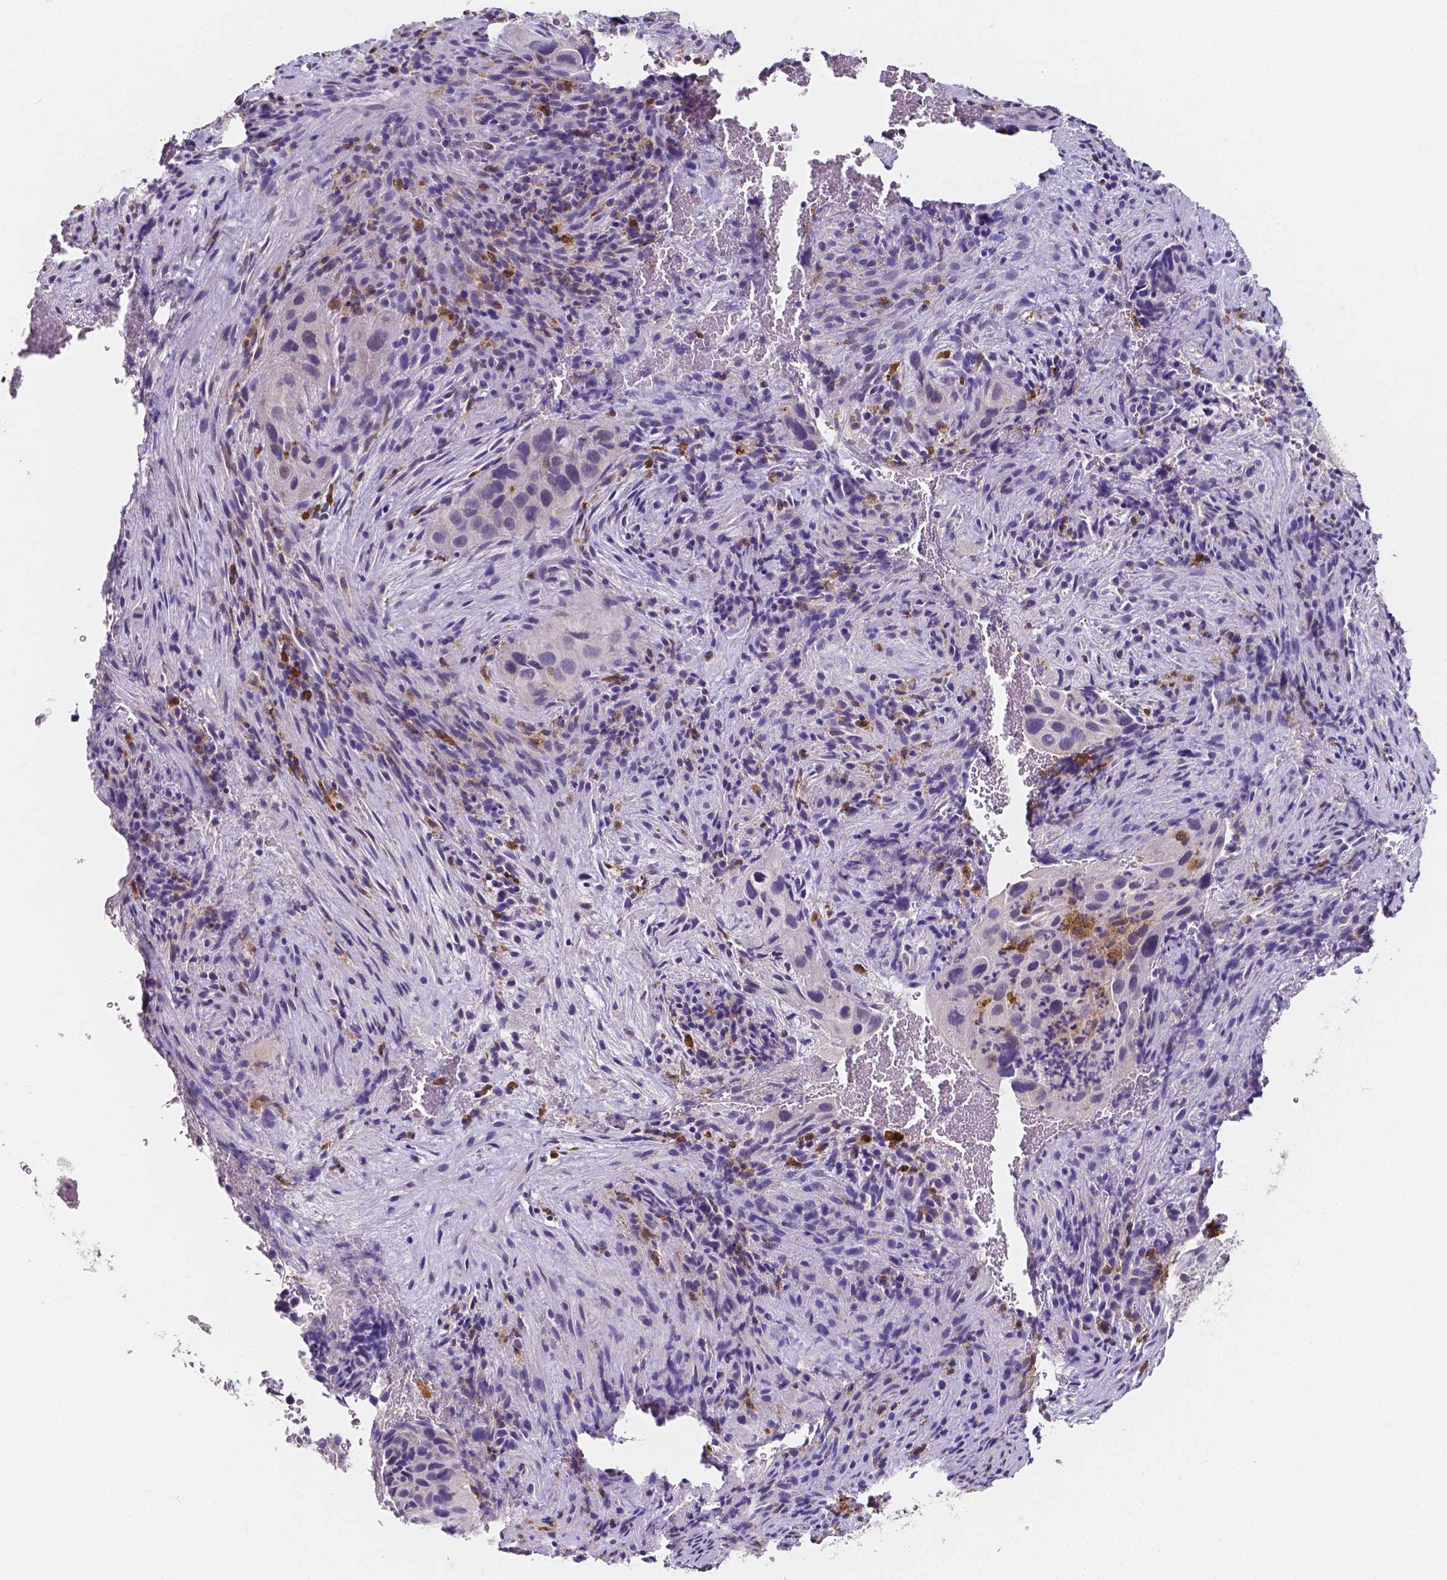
{"staining": {"intensity": "negative", "quantity": "none", "location": "none"}, "tissue": "cervical cancer", "cell_type": "Tumor cells", "image_type": "cancer", "snomed": [{"axis": "morphology", "description": "Squamous cell carcinoma, NOS"}, {"axis": "topography", "description": "Cervix"}], "caption": "Immunohistochemistry (IHC) micrograph of cervical cancer stained for a protein (brown), which reveals no staining in tumor cells. (DAB immunohistochemistry (IHC) with hematoxylin counter stain).", "gene": "ACP5", "patient": {"sex": "female", "age": 38}}